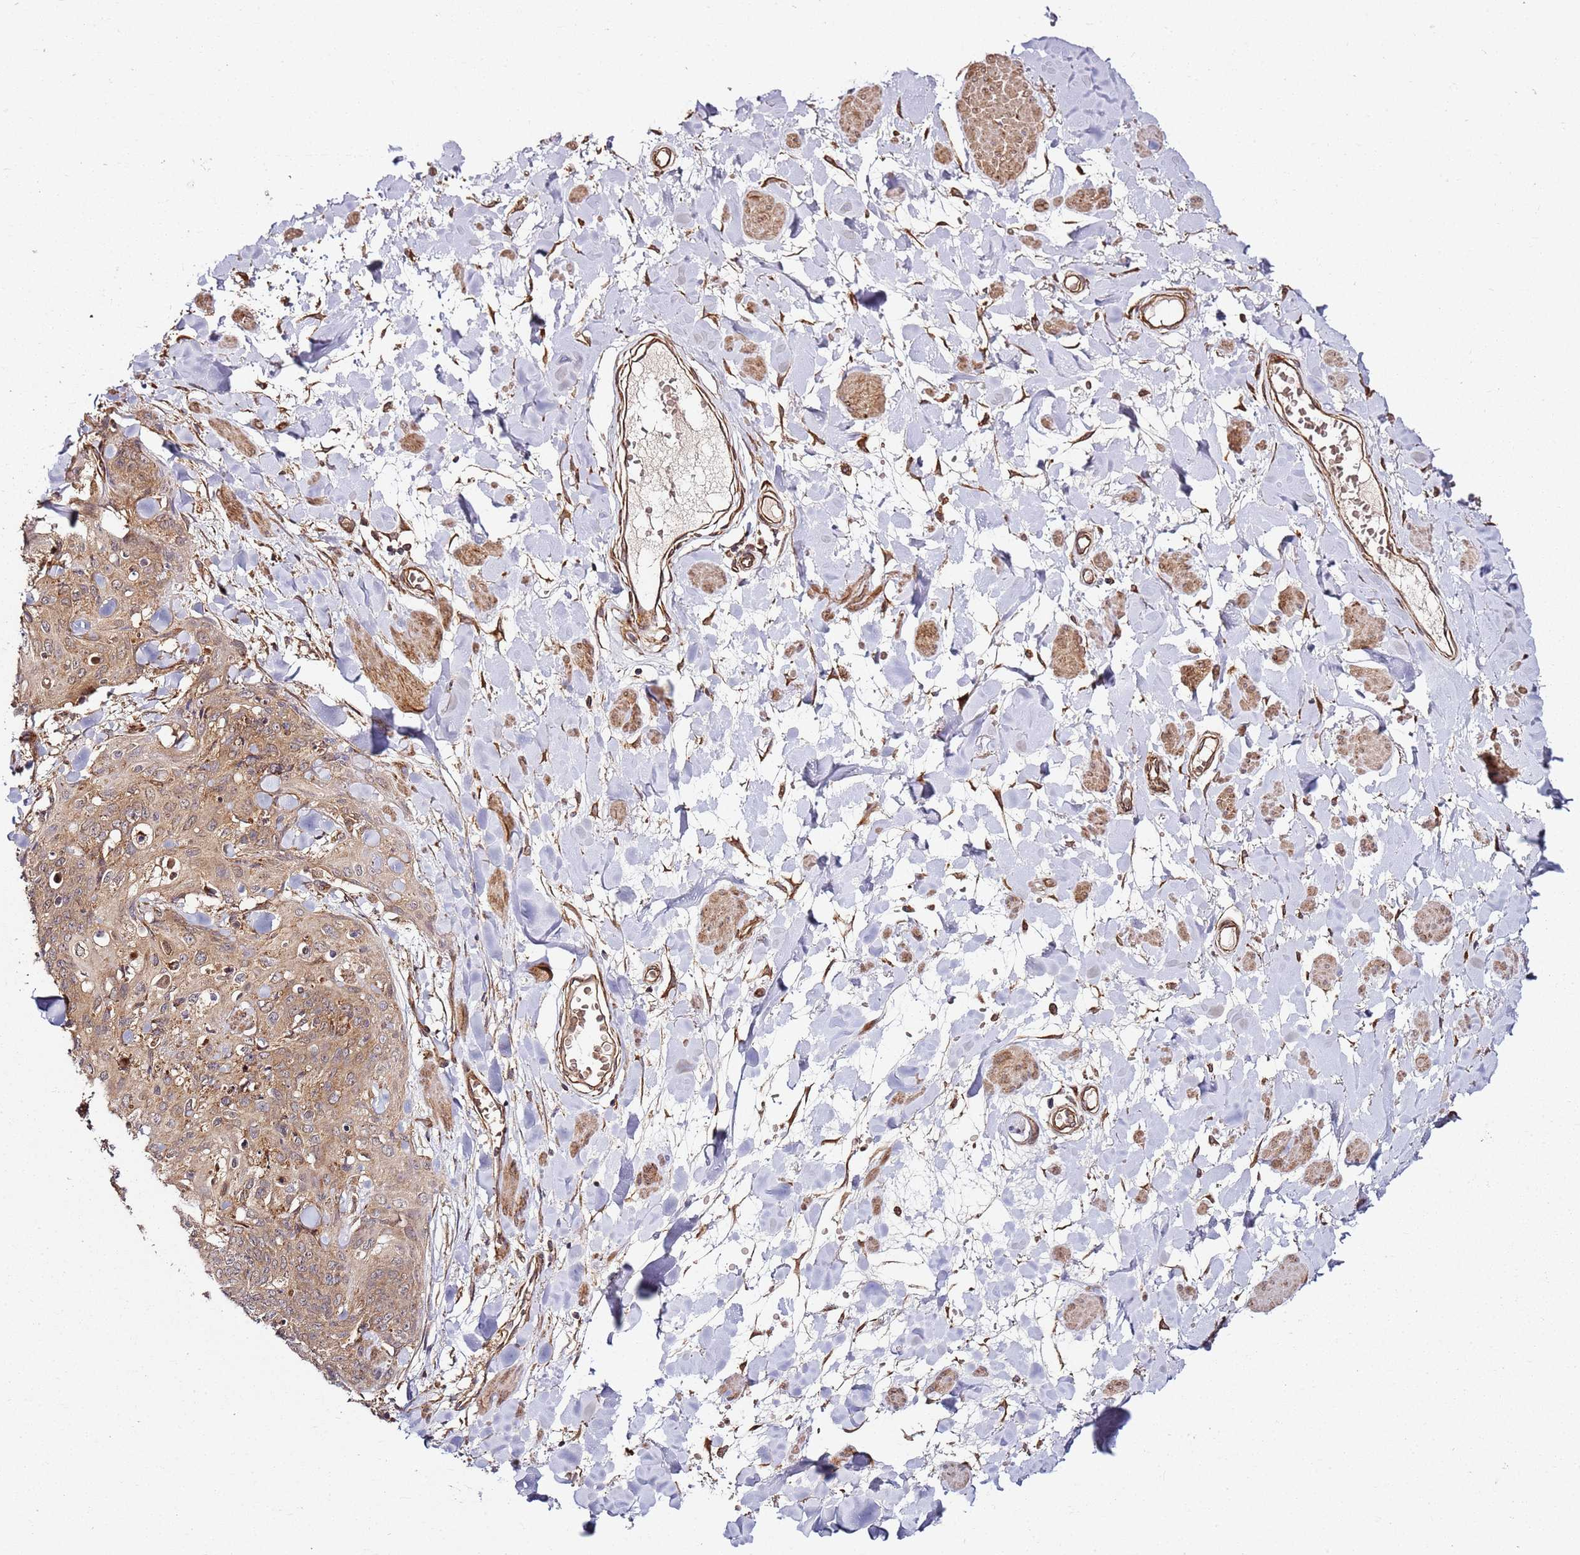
{"staining": {"intensity": "moderate", "quantity": ">75%", "location": "cytoplasmic/membranous"}, "tissue": "skin cancer", "cell_type": "Tumor cells", "image_type": "cancer", "snomed": [{"axis": "morphology", "description": "Squamous cell carcinoma, NOS"}, {"axis": "topography", "description": "Skin"}, {"axis": "topography", "description": "Vulva"}], "caption": "High-power microscopy captured an IHC photomicrograph of skin cancer (squamous cell carcinoma), revealing moderate cytoplasmic/membranous expression in approximately >75% of tumor cells.", "gene": "TM2D2", "patient": {"sex": "female", "age": 85}}